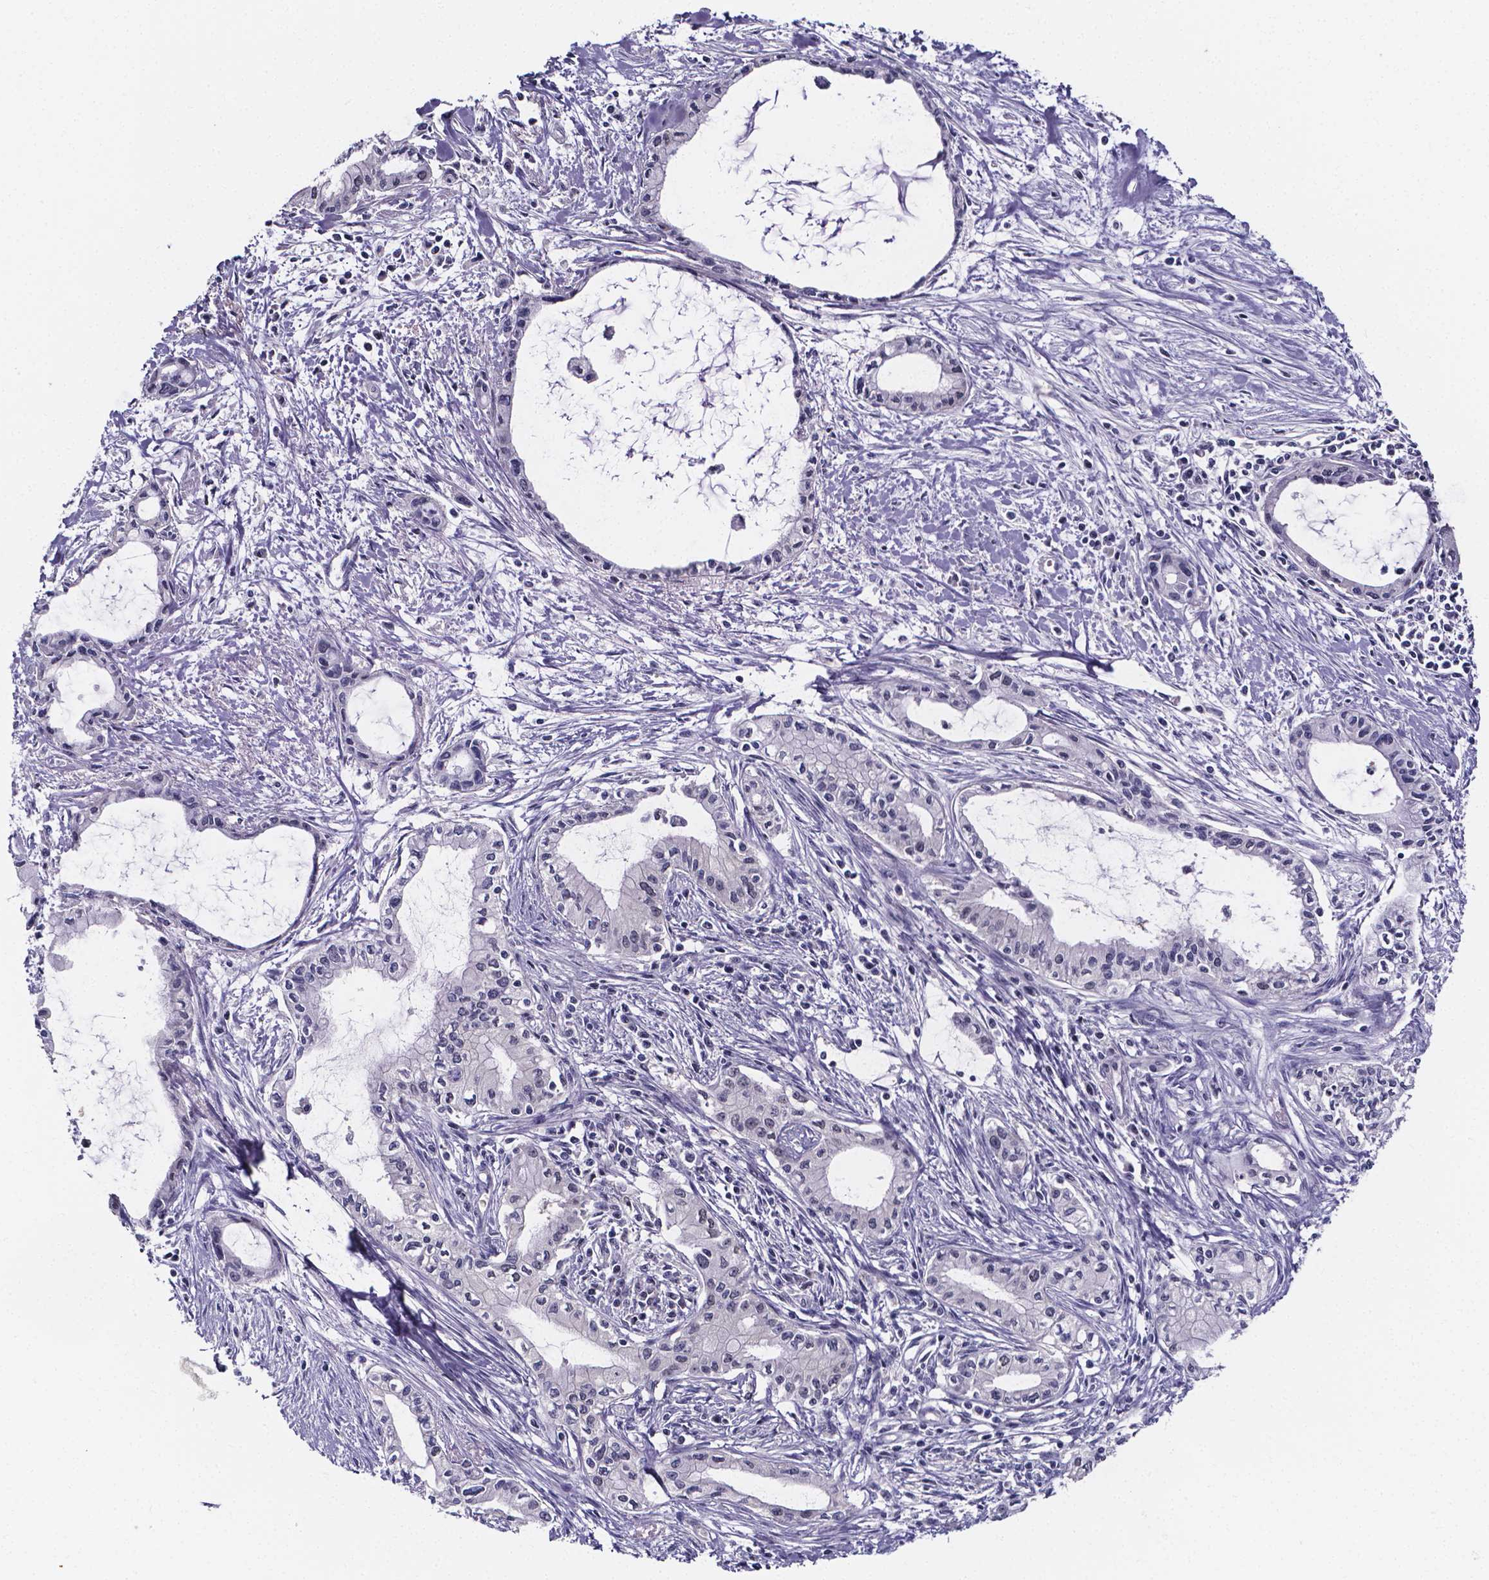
{"staining": {"intensity": "negative", "quantity": "none", "location": "none"}, "tissue": "pancreatic cancer", "cell_type": "Tumor cells", "image_type": "cancer", "snomed": [{"axis": "morphology", "description": "Adenocarcinoma, NOS"}, {"axis": "topography", "description": "Pancreas"}], "caption": "Immunohistochemistry (IHC) image of human adenocarcinoma (pancreatic) stained for a protein (brown), which displays no expression in tumor cells.", "gene": "IZUMO1", "patient": {"sex": "male", "age": 48}}